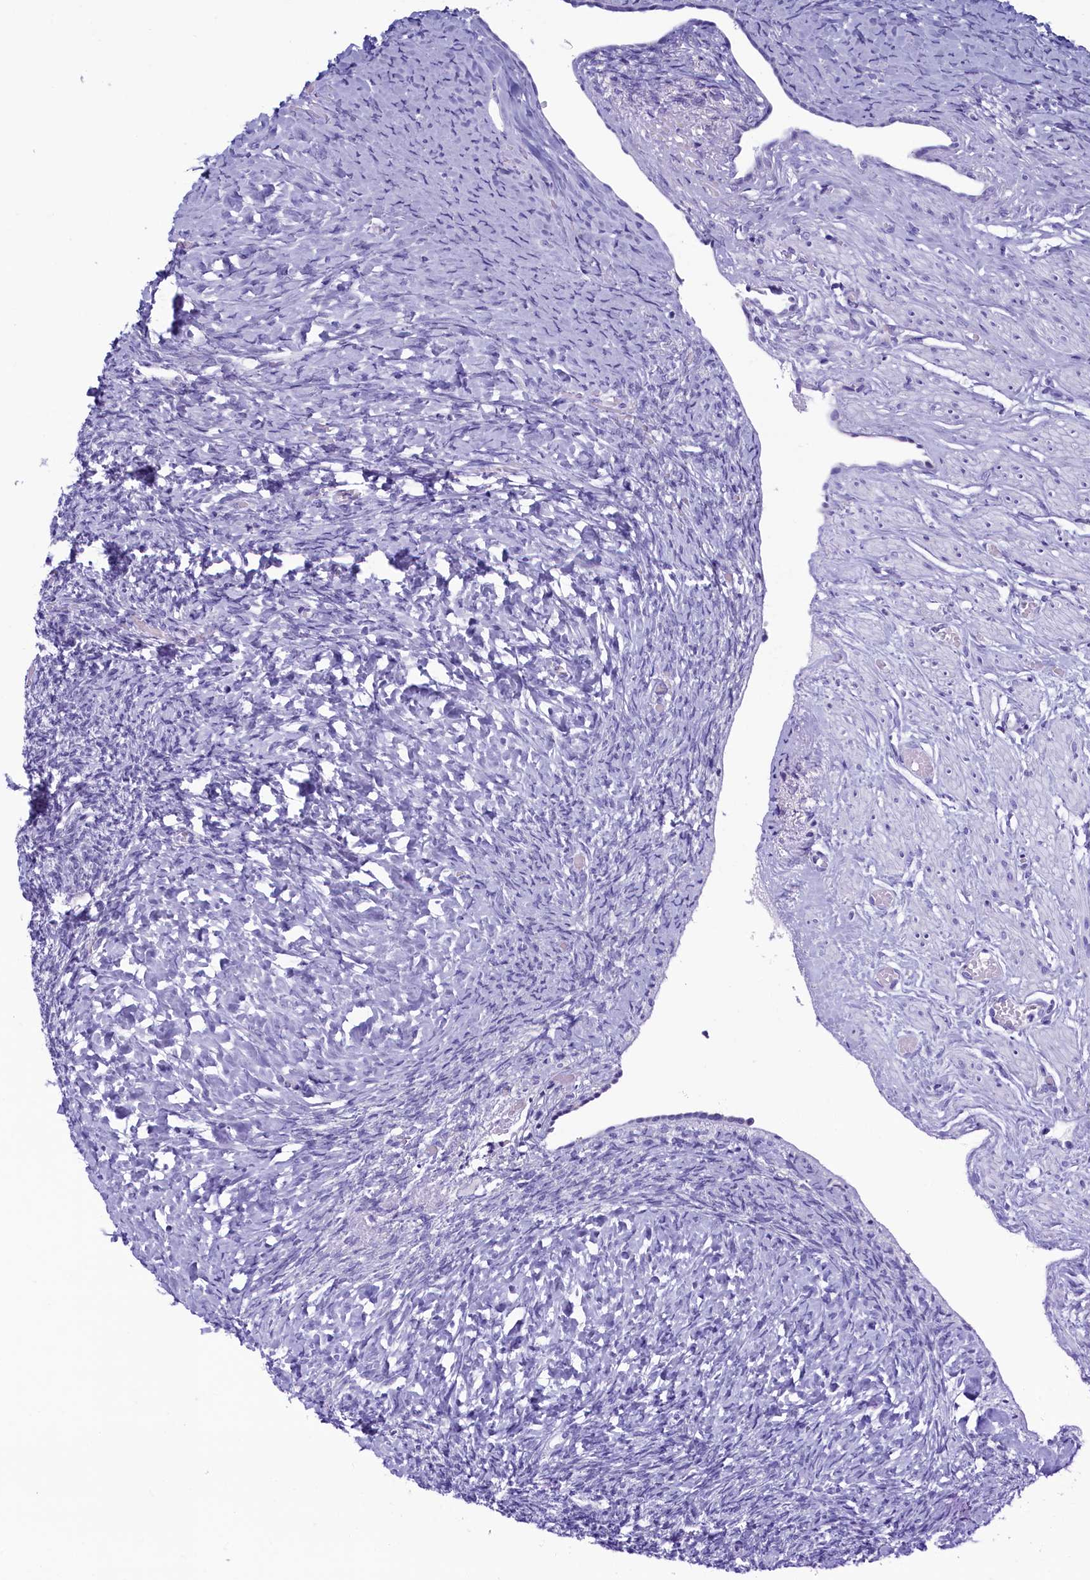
{"staining": {"intensity": "negative", "quantity": "none", "location": "none"}, "tissue": "ovary", "cell_type": "Ovarian stroma cells", "image_type": "normal", "snomed": [{"axis": "morphology", "description": "Normal tissue, NOS"}, {"axis": "topography", "description": "Ovary"}], "caption": "Immunohistochemistry photomicrograph of benign ovary: ovary stained with DAB exhibits no significant protein expression in ovarian stroma cells.", "gene": "SKA3", "patient": {"sex": "female", "age": 41}}